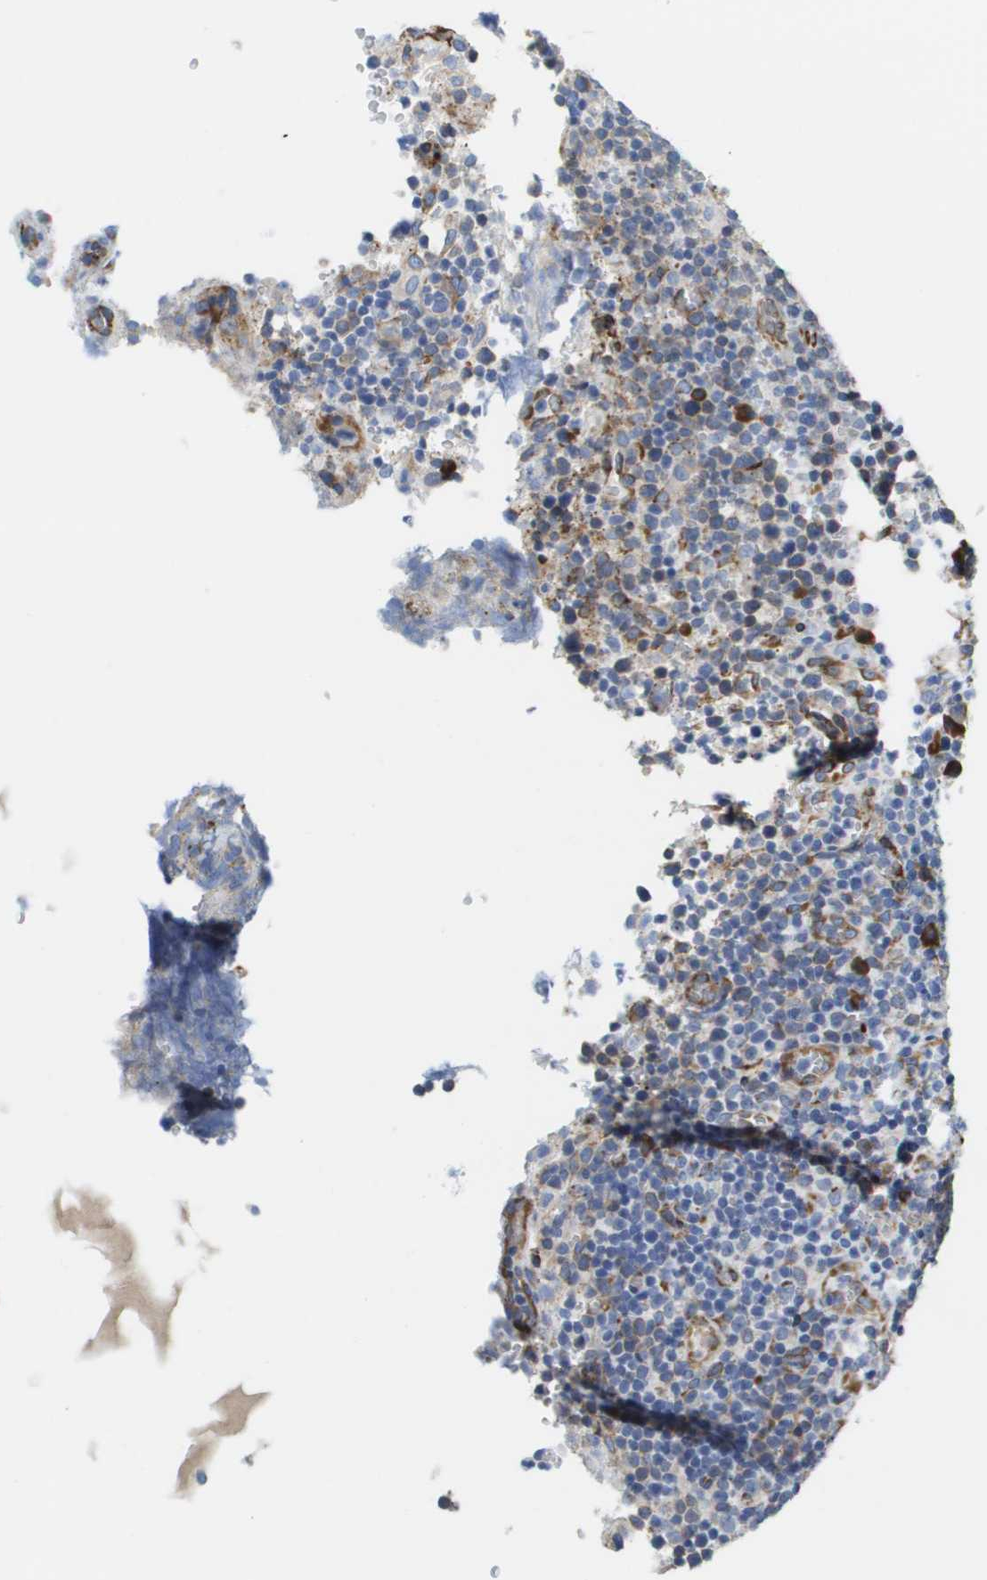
{"staining": {"intensity": "weak", "quantity": "25%-75%", "location": "cytoplasmic/membranous"}, "tissue": "lymphoma", "cell_type": "Tumor cells", "image_type": "cancer", "snomed": [{"axis": "morphology", "description": "Malignant lymphoma, non-Hodgkin's type, High grade"}, {"axis": "topography", "description": "Lymph node"}], "caption": "A high-resolution micrograph shows immunohistochemistry (IHC) staining of malignant lymphoma, non-Hodgkin's type (high-grade), which shows weak cytoplasmic/membranous expression in approximately 25%-75% of tumor cells.", "gene": "ST3GAL2", "patient": {"sex": "male", "age": 61}}